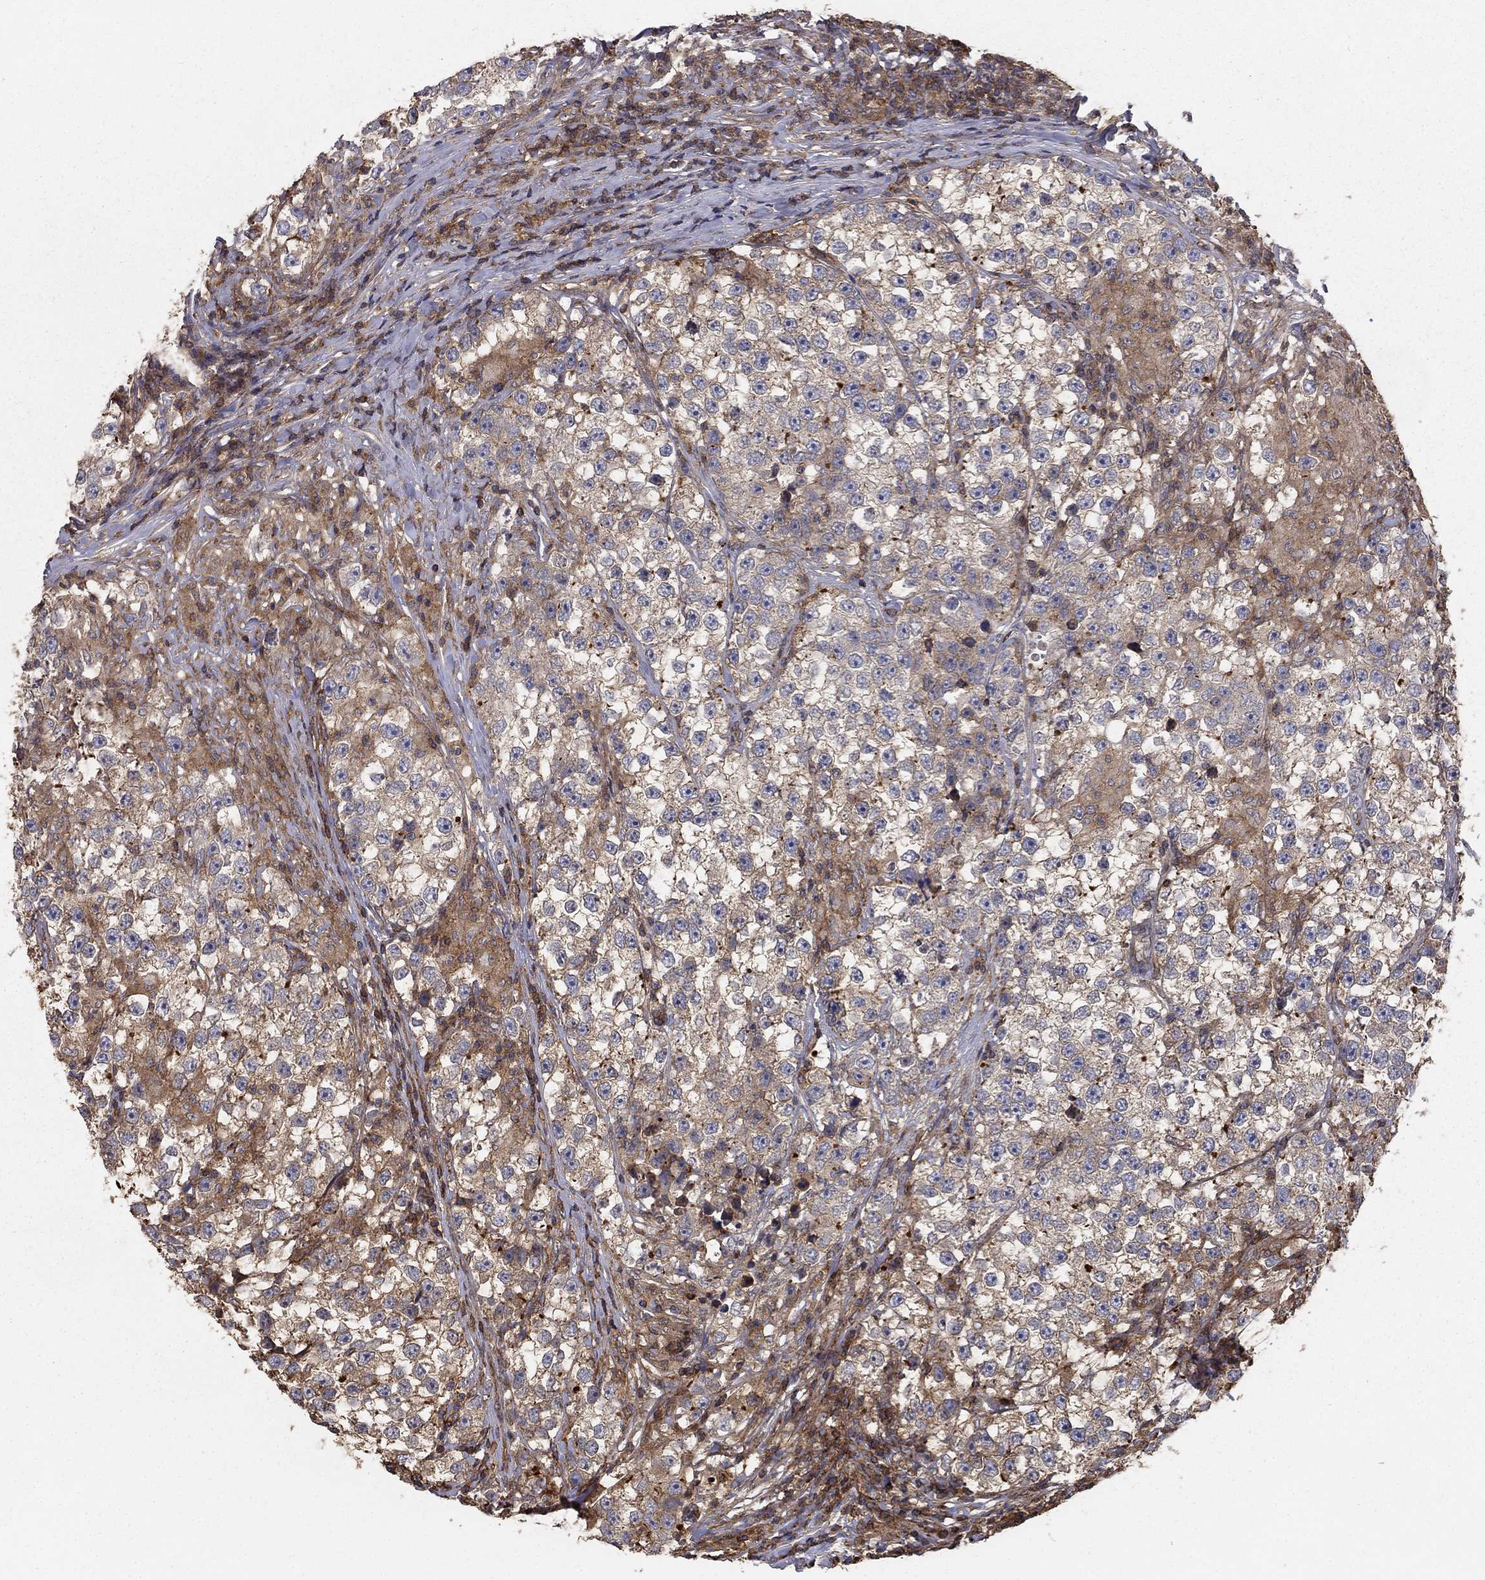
{"staining": {"intensity": "weak", "quantity": "<25%", "location": "cytoplasmic/membranous"}, "tissue": "testis cancer", "cell_type": "Tumor cells", "image_type": "cancer", "snomed": [{"axis": "morphology", "description": "Seminoma, NOS"}, {"axis": "topography", "description": "Testis"}], "caption": "This is an immunohistochemistry (IHC) micrograph of testis seminoma. There is no positivity in tumor cells.", "gene": "HABP4", "patient": {"sex": "male", "age": 46}}